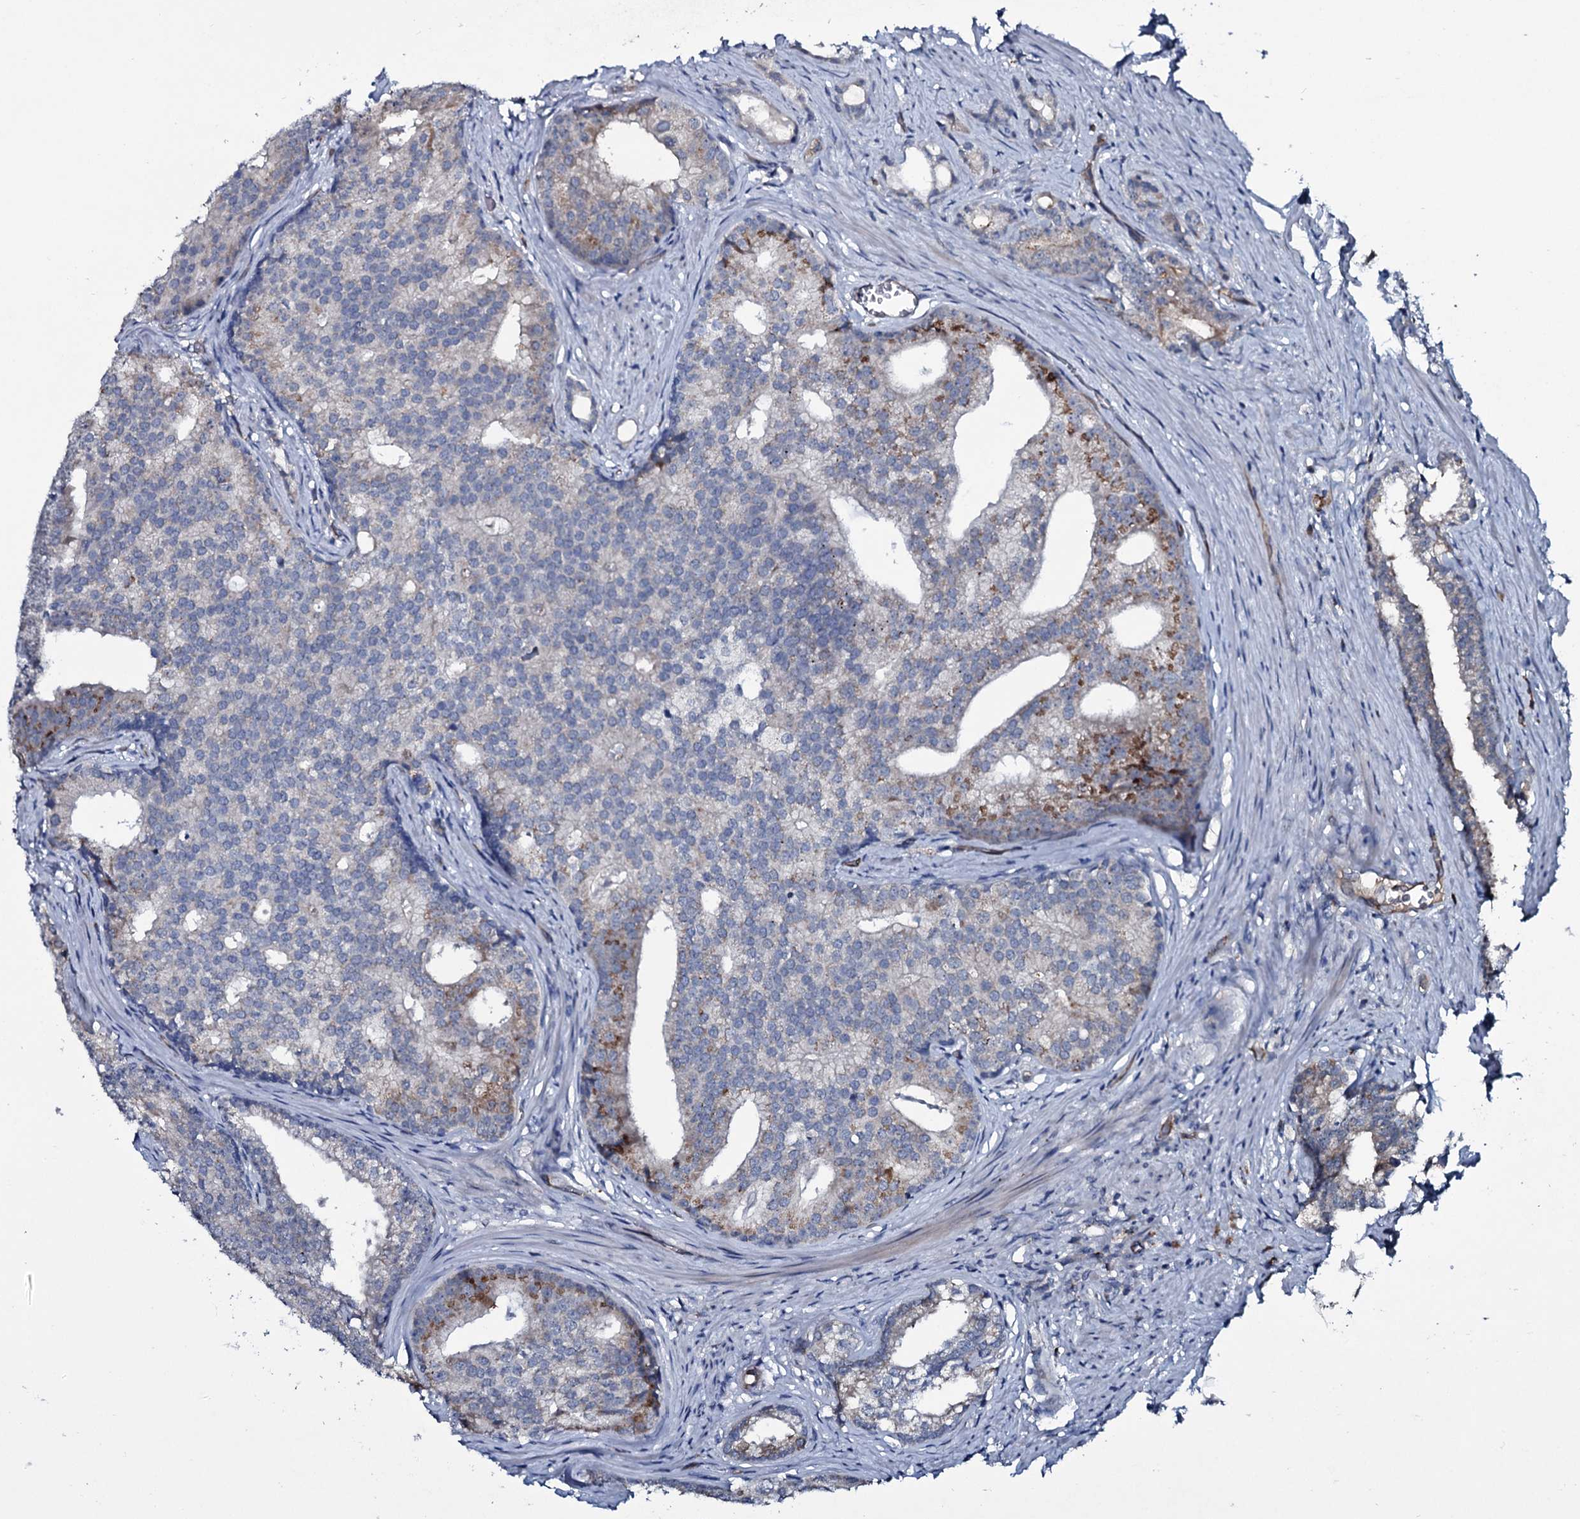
{"staining": {"intensity": "moderate", "quantity": "<25%", "location": "cytoplasmic/membranous"}, "tissue": "prostate cancer", "cell_type": "Tumor cells", "image_type": "cancer", "snomed": [{"axis": "morphology", "description": "Adenocarcinoma, Low grade"}, {"axis": "topography", "description": "Prostate"}], "caption": "IHC photomicrograph of human prostate adenocarcinoma (low-grade) stained for a protein (brown), which reveals low levels of moderate cytoplasmic/membranous staining in approximately <25% of tumor cells.", "gene": "CLEC14A", "patient": {"sex": "male", "age": 71}}